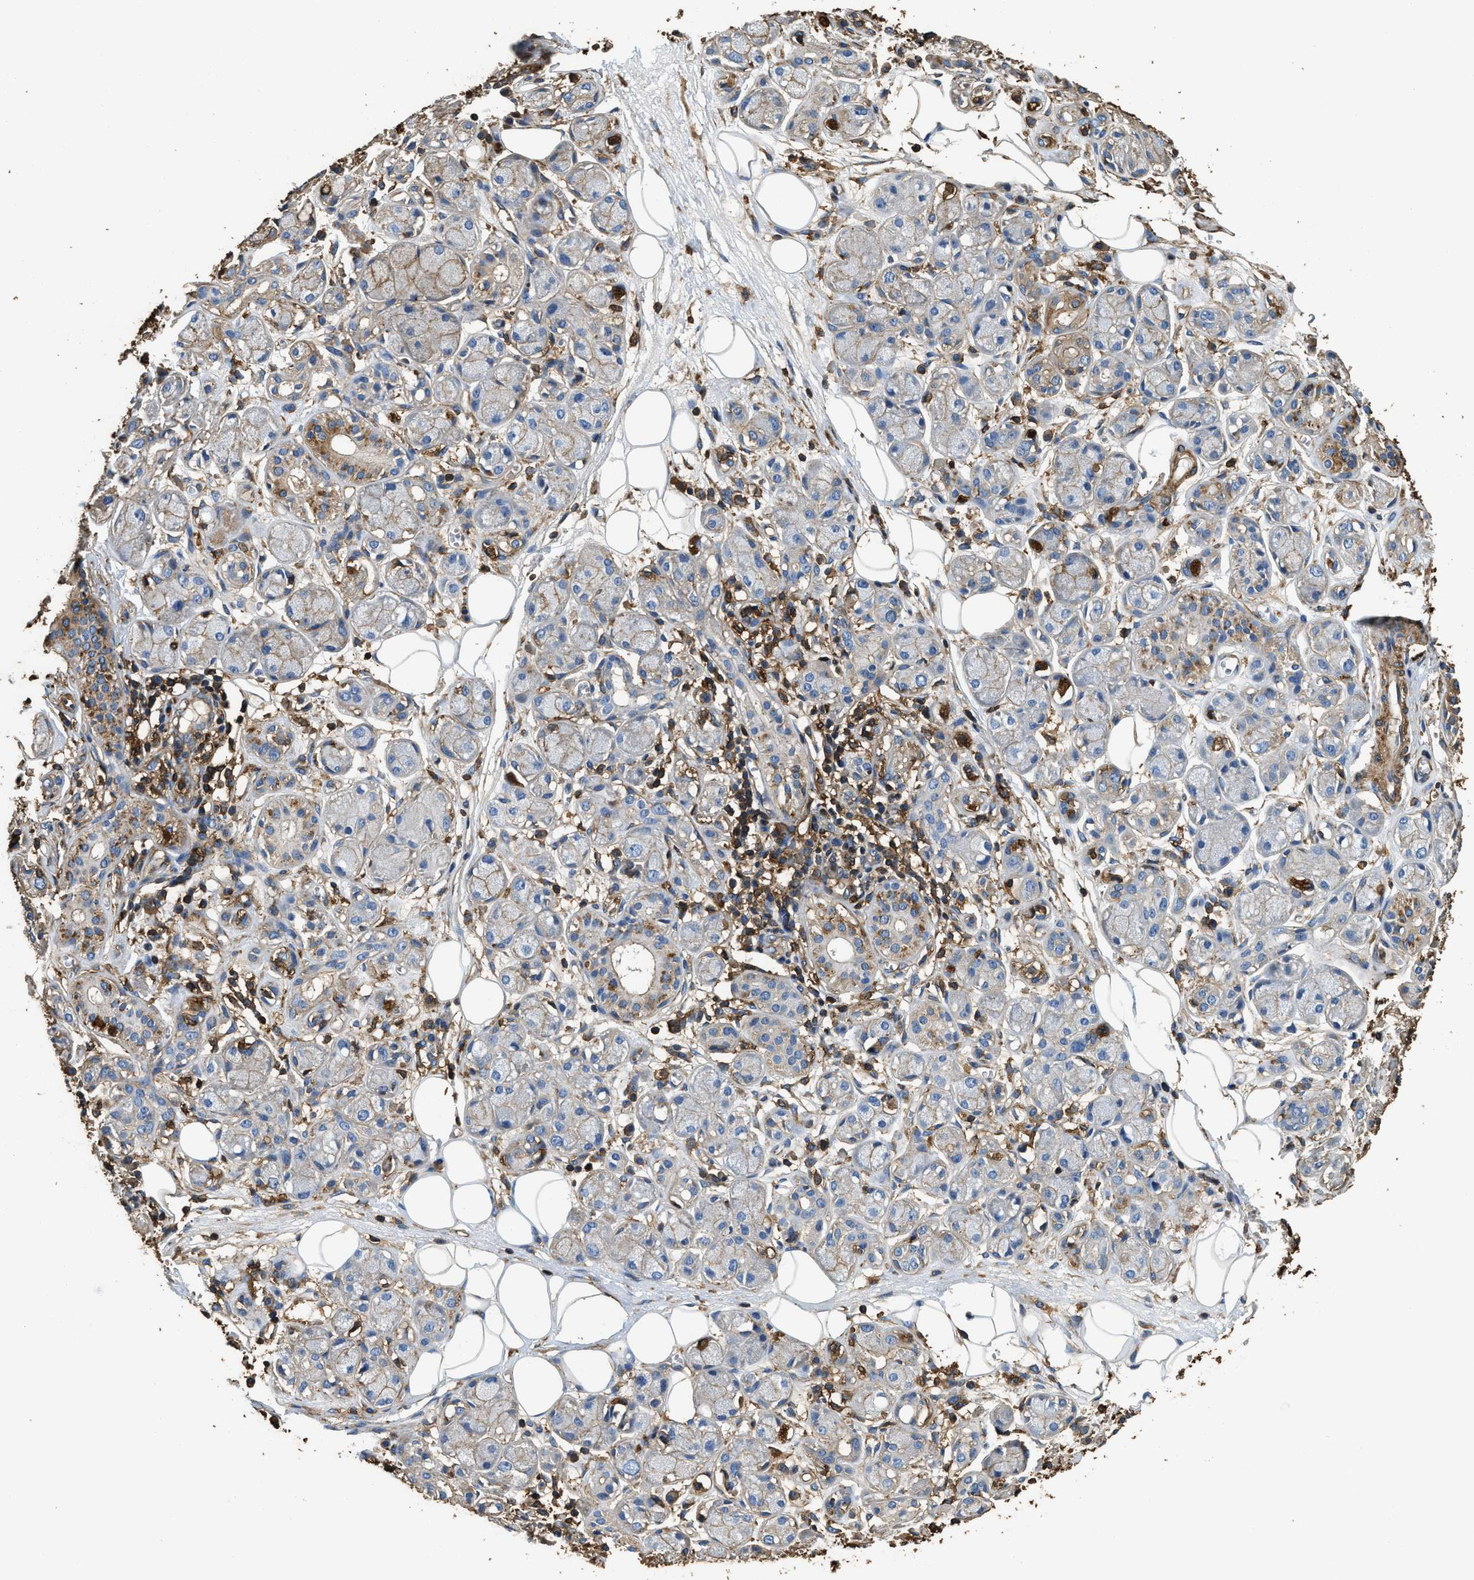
{"staining": {"intensity": "moderate", "quantity": "25%-75%", "location": "cytoplasmic/membranous"}, "tissue": "adipose tissue", "cell_type": "Adipocytes", "image_type": "normal", "snomed": [{"axis": "morphology", "description": "Normal tissue, NOS"}, {"axis": "morphology", "description": "Inflammation, NOS"}, {"axis": "topography", "description": "Salivary gland"}, {"axis": "topography", "description": "Peripheral nerve tissue"}], "caption": "Immunohistochemistry (IHC) (DAB (3,3'-diaminobenzidine)) staining of unremarkable human adipose tissue displays moderate cytoplasmic/membranous protein expression in about 25%-75% of adipocytes.", "gene": "ACCS", "patient": {"sex": "female", "age": 75}}